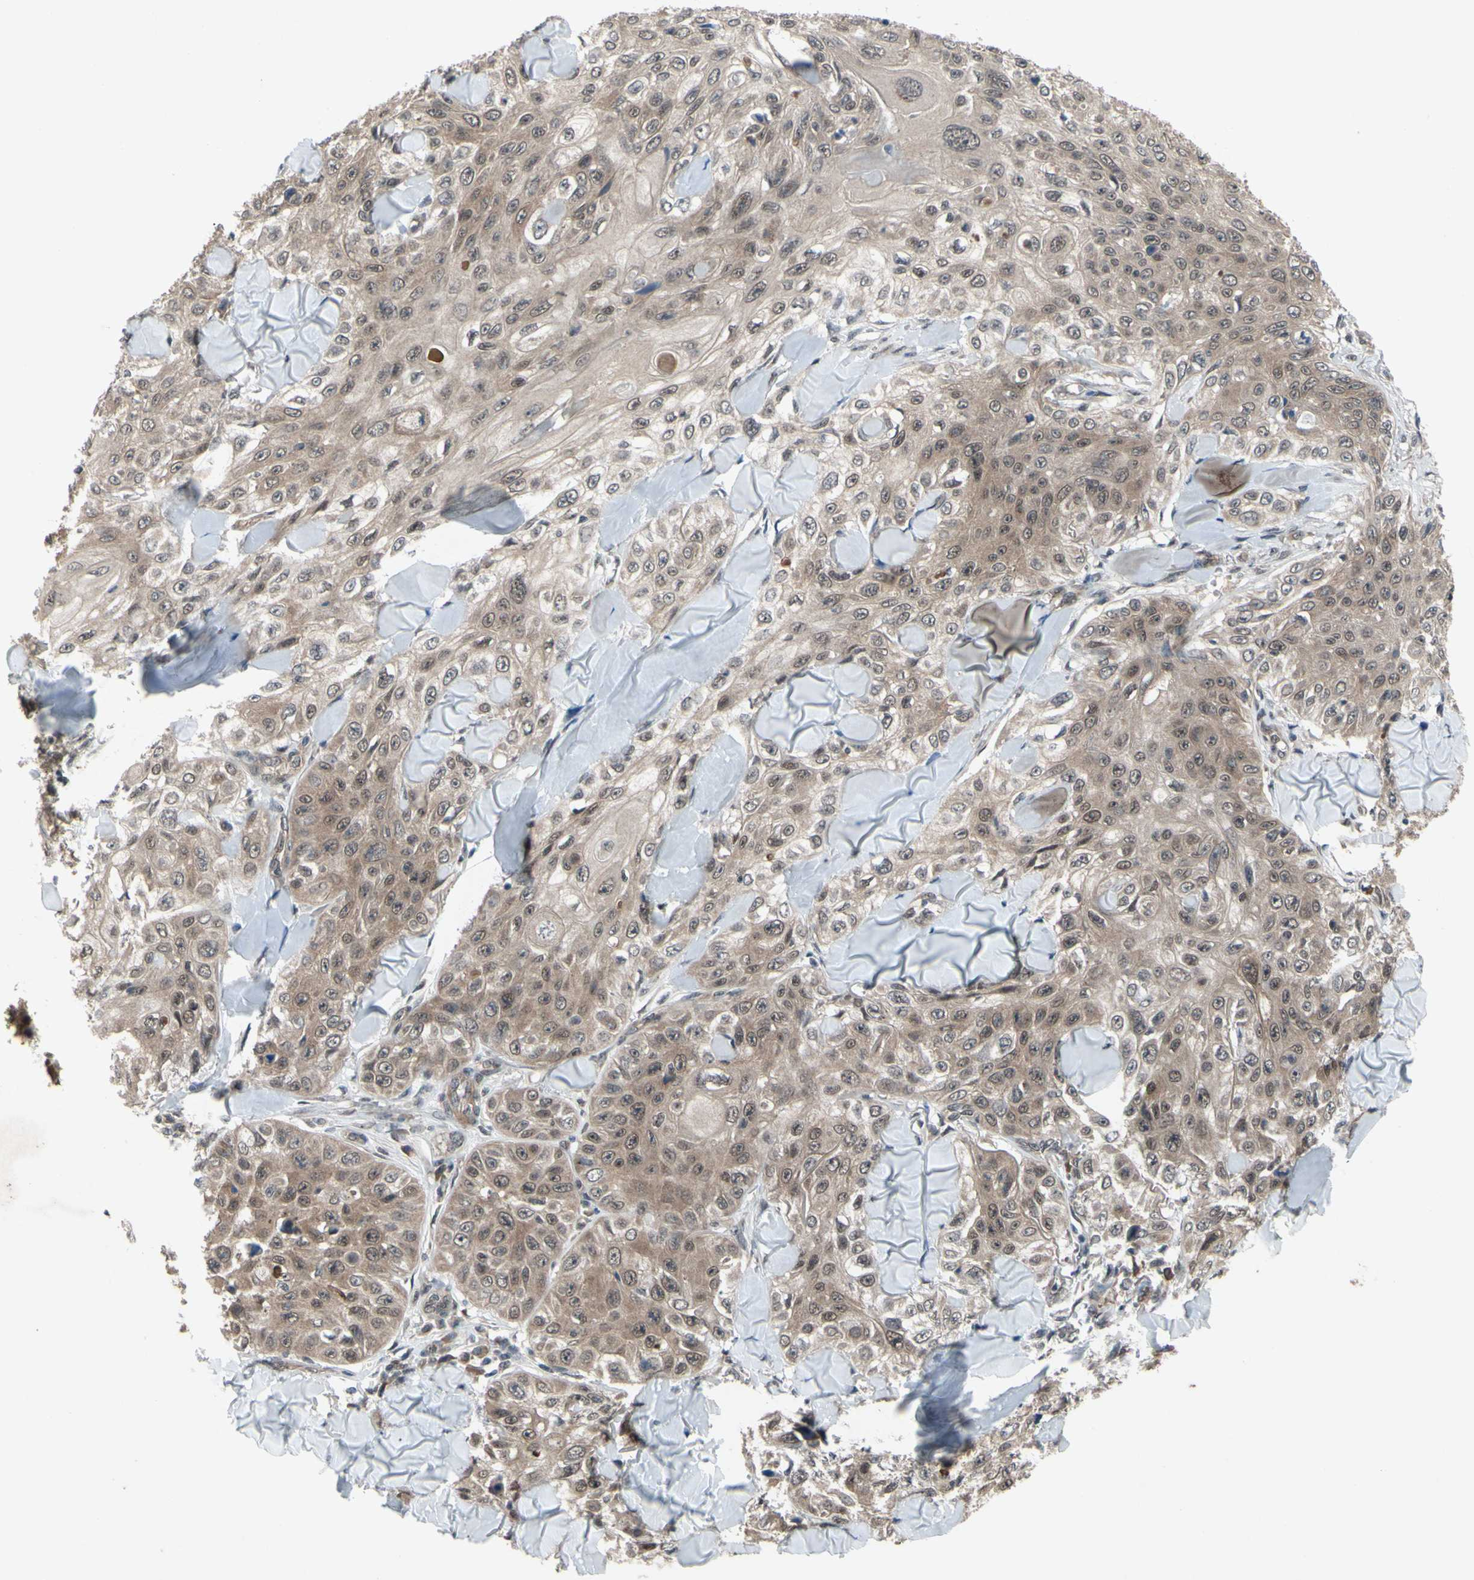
{"staining": {"intensity": "weak", "quantity": ">75%", "location": "cytoplasmic/membranous"}, "tissue": "skin cancer", "cell_type": "Tumor cells", "image_type": "cancer", "snomed": [{"axis": "morphology", "description": "Squamous cell carcinoma, NOS"}, {"axis": "topography", "description": "Skin"}], "caption": "A high-resolution photomicrograph shows IHC staining of skin cancer, which reveals weak cytoplasmic/membranous expression in about >75% of tumor cells.", "gene": "TRDMT1", "patient": {"sex": "male", "age": 86}}